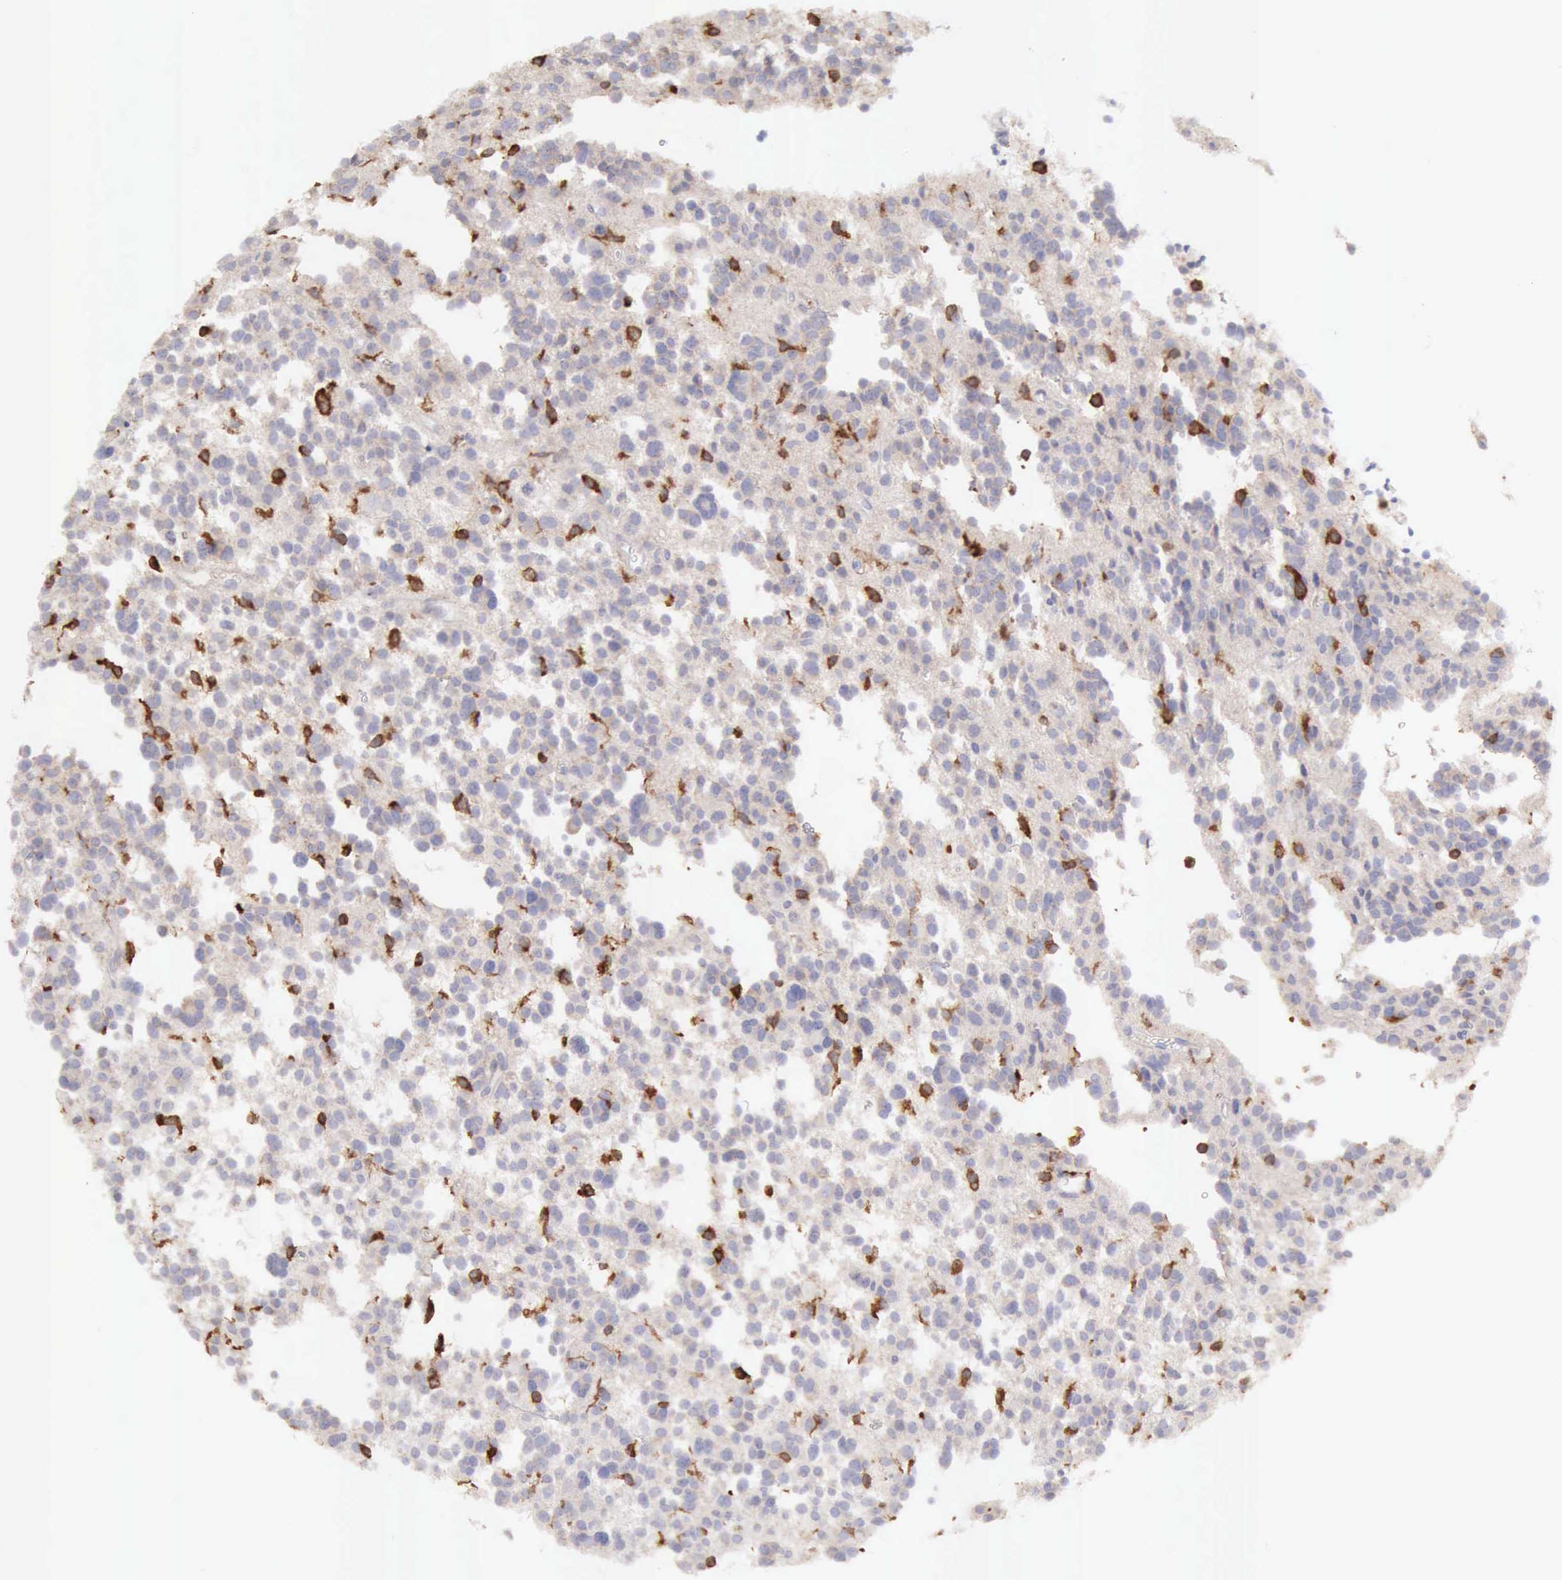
{"staining": {"intensity": "moderate", "quantity": "<25%", "location": "cytoplasmic/membranous"}, "tissue": "glioma", "cell_type": "Tumor cells", "image_type": "cancer", "snomed": [{"axis": "morphology", "description": "Glioma, malignant, Low grade"}, {"axis": "topography", "description": "Brain"}], "caption": "High-power microscopy captured an immunohistochemistry (IHC) photomicrograph of glioma, revealing moderate cytoplasmic/membranous positivity in about <25% of tumor cells. (IHC, brightfield microscopy, high magnification).", "gene": "ARHGAP4", "patient": {"sex": "female", "age": 36}}